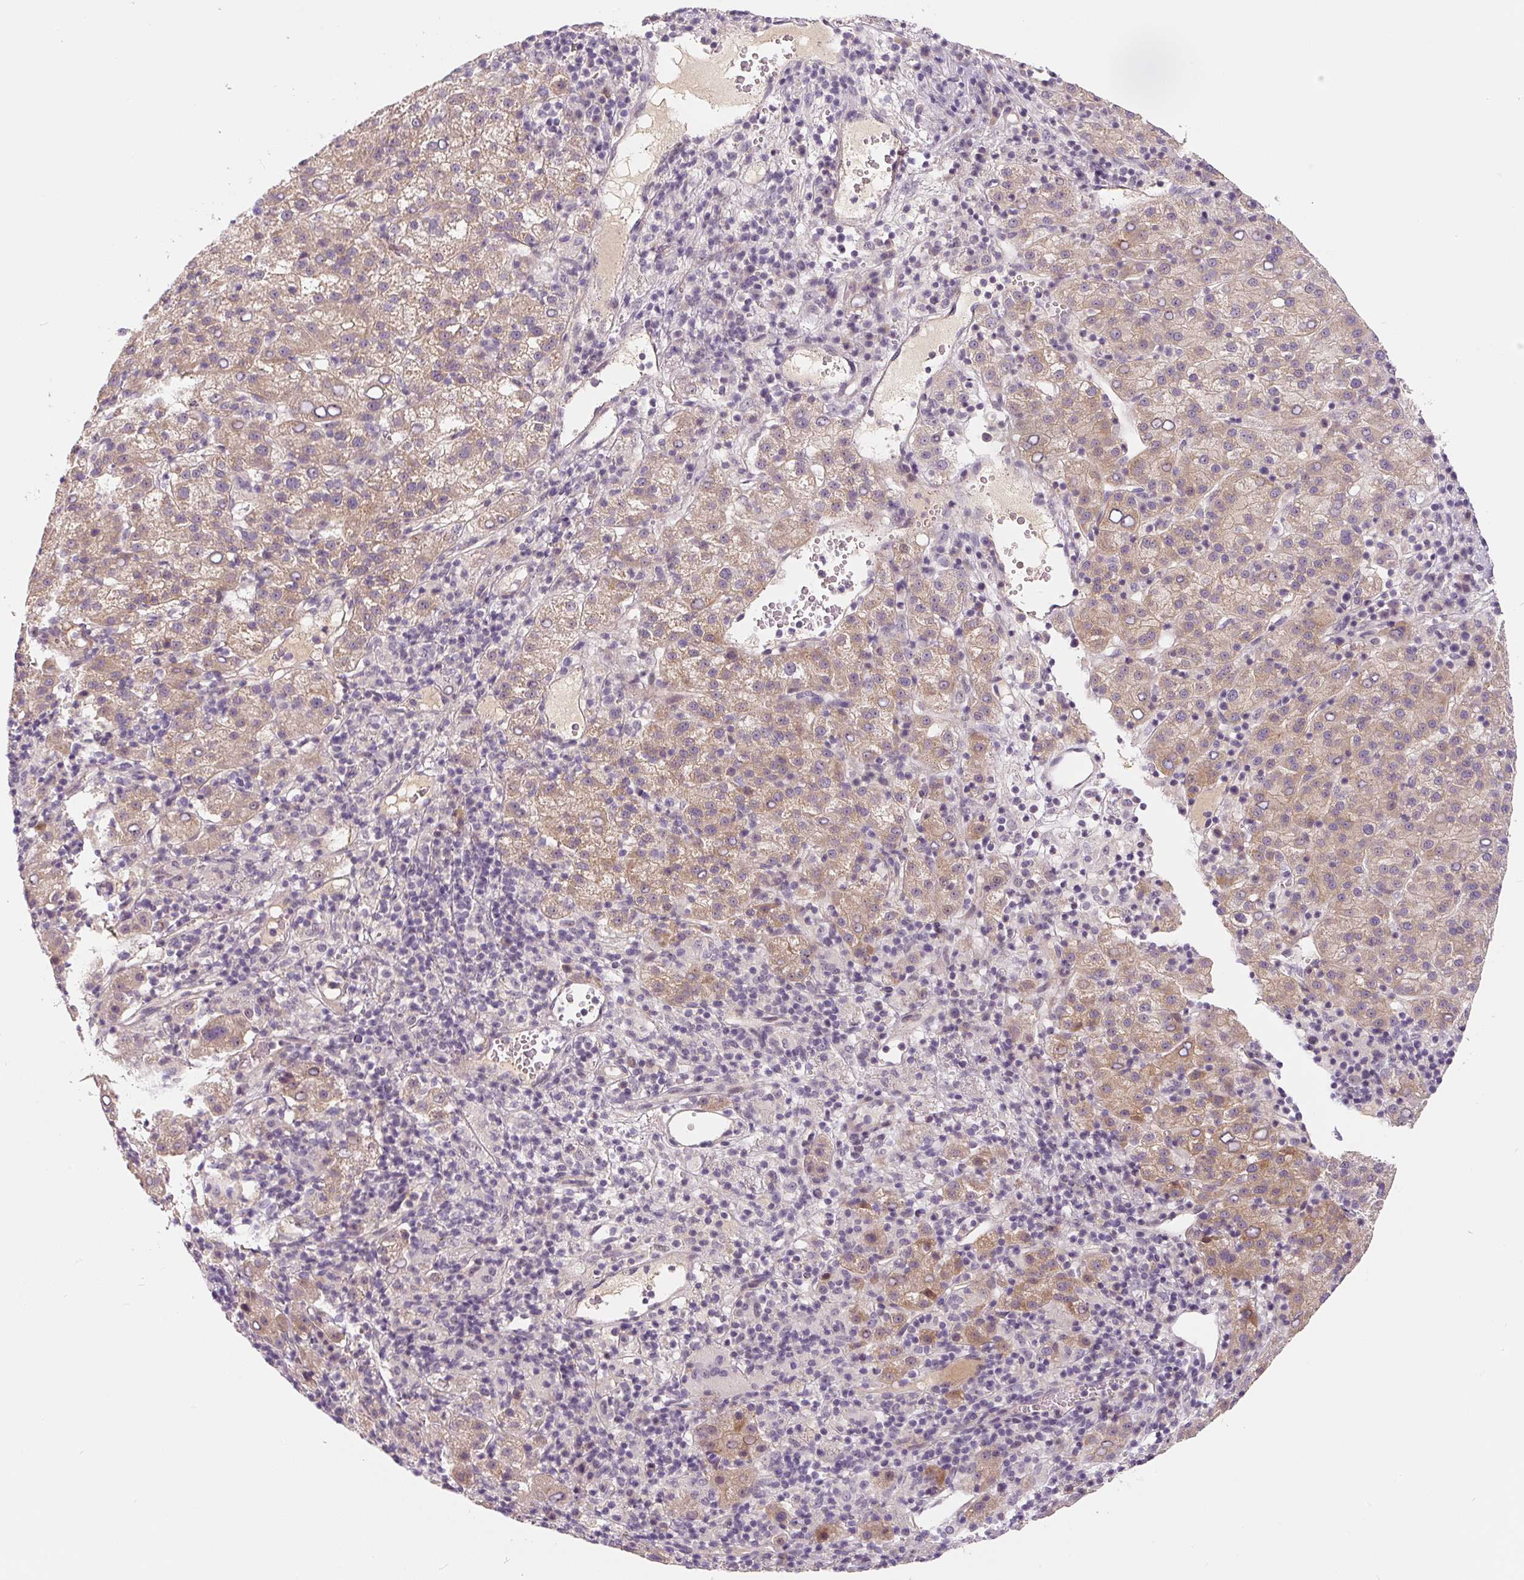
{"staining": {"intensity": "moderate", "quantity": "25%-75%", "location": "cytoplasmic/membranous"}, "tissue": "liver cancer", "cell_type": "Tumor cells", "image_type": "cancer", "snomed": [{"axis": "morphology", "description": "Carcinoma, Hepatocellular, NOS"}, {"axis": "topography", "description": "Liver"}], "caption": "Immunohistochemical staining of liver hepatocellular carcinoma displays moderate cytoplasmic/membranous protein positivity in about 25%-75% of tumor cells.", "gene": "PWWP3B", "patient": {"sex": "female", "age": 58}}